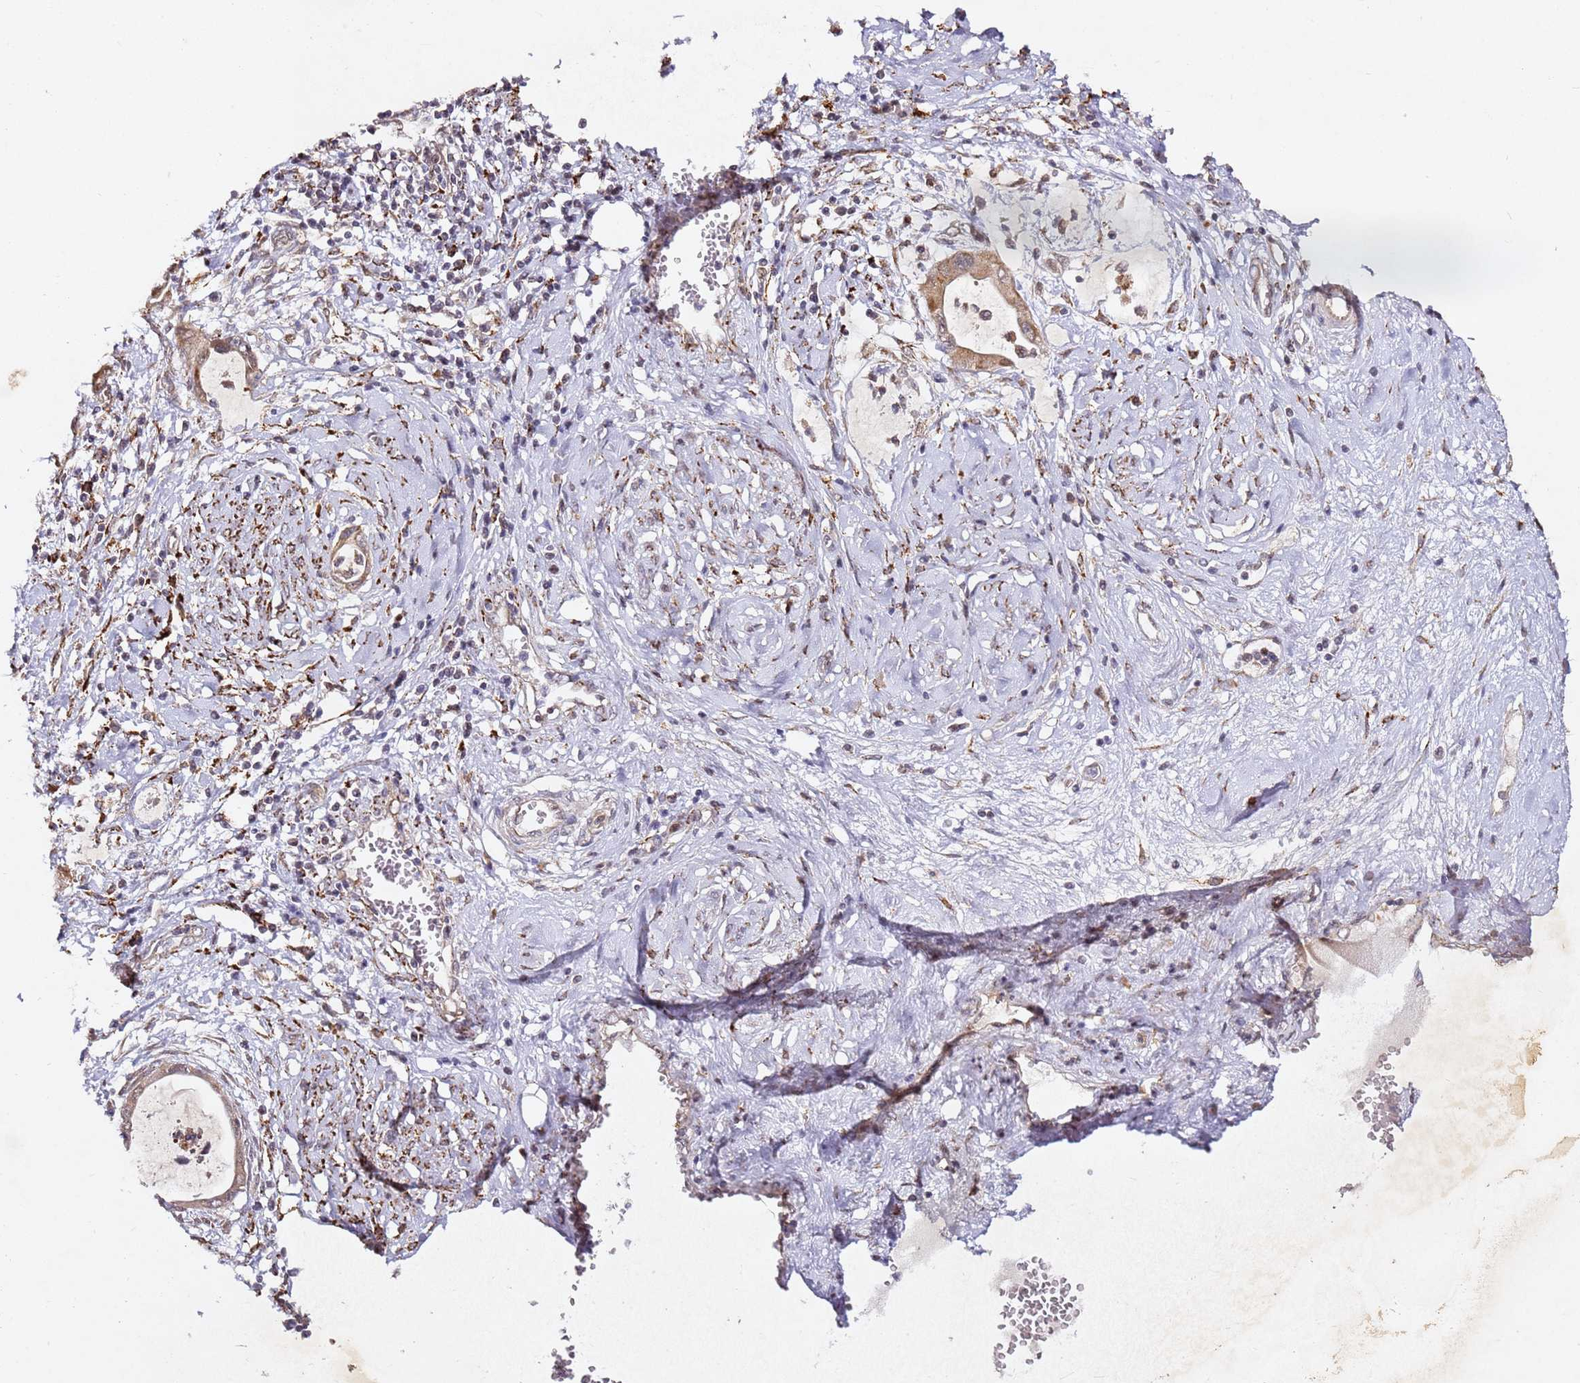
{"staining": {"intensity": "weak", "quantity": ">75%", "location": "cytoplasmic/membranous"}, "tissue": "cervical cancer", "cell_type": "Tumor cells", "image_type": "cancer", "snomed": [{"axis": "morphology", "description": "Adenocarcinoma, NOS"}, {"axis": "topography", "description": "Cervix"}], "caption": "The histopathology image demonstrates immunohistochemical staining of cervical adenocarcinoma. There is weak cytoplasmic/membranous expression is identified in about >75% of tumor cells. (DAB IHC, brown staining for protein, blue staining for nuclei).", "gene": "ALG11", "patient": {"sex": "female", "age": 44}}